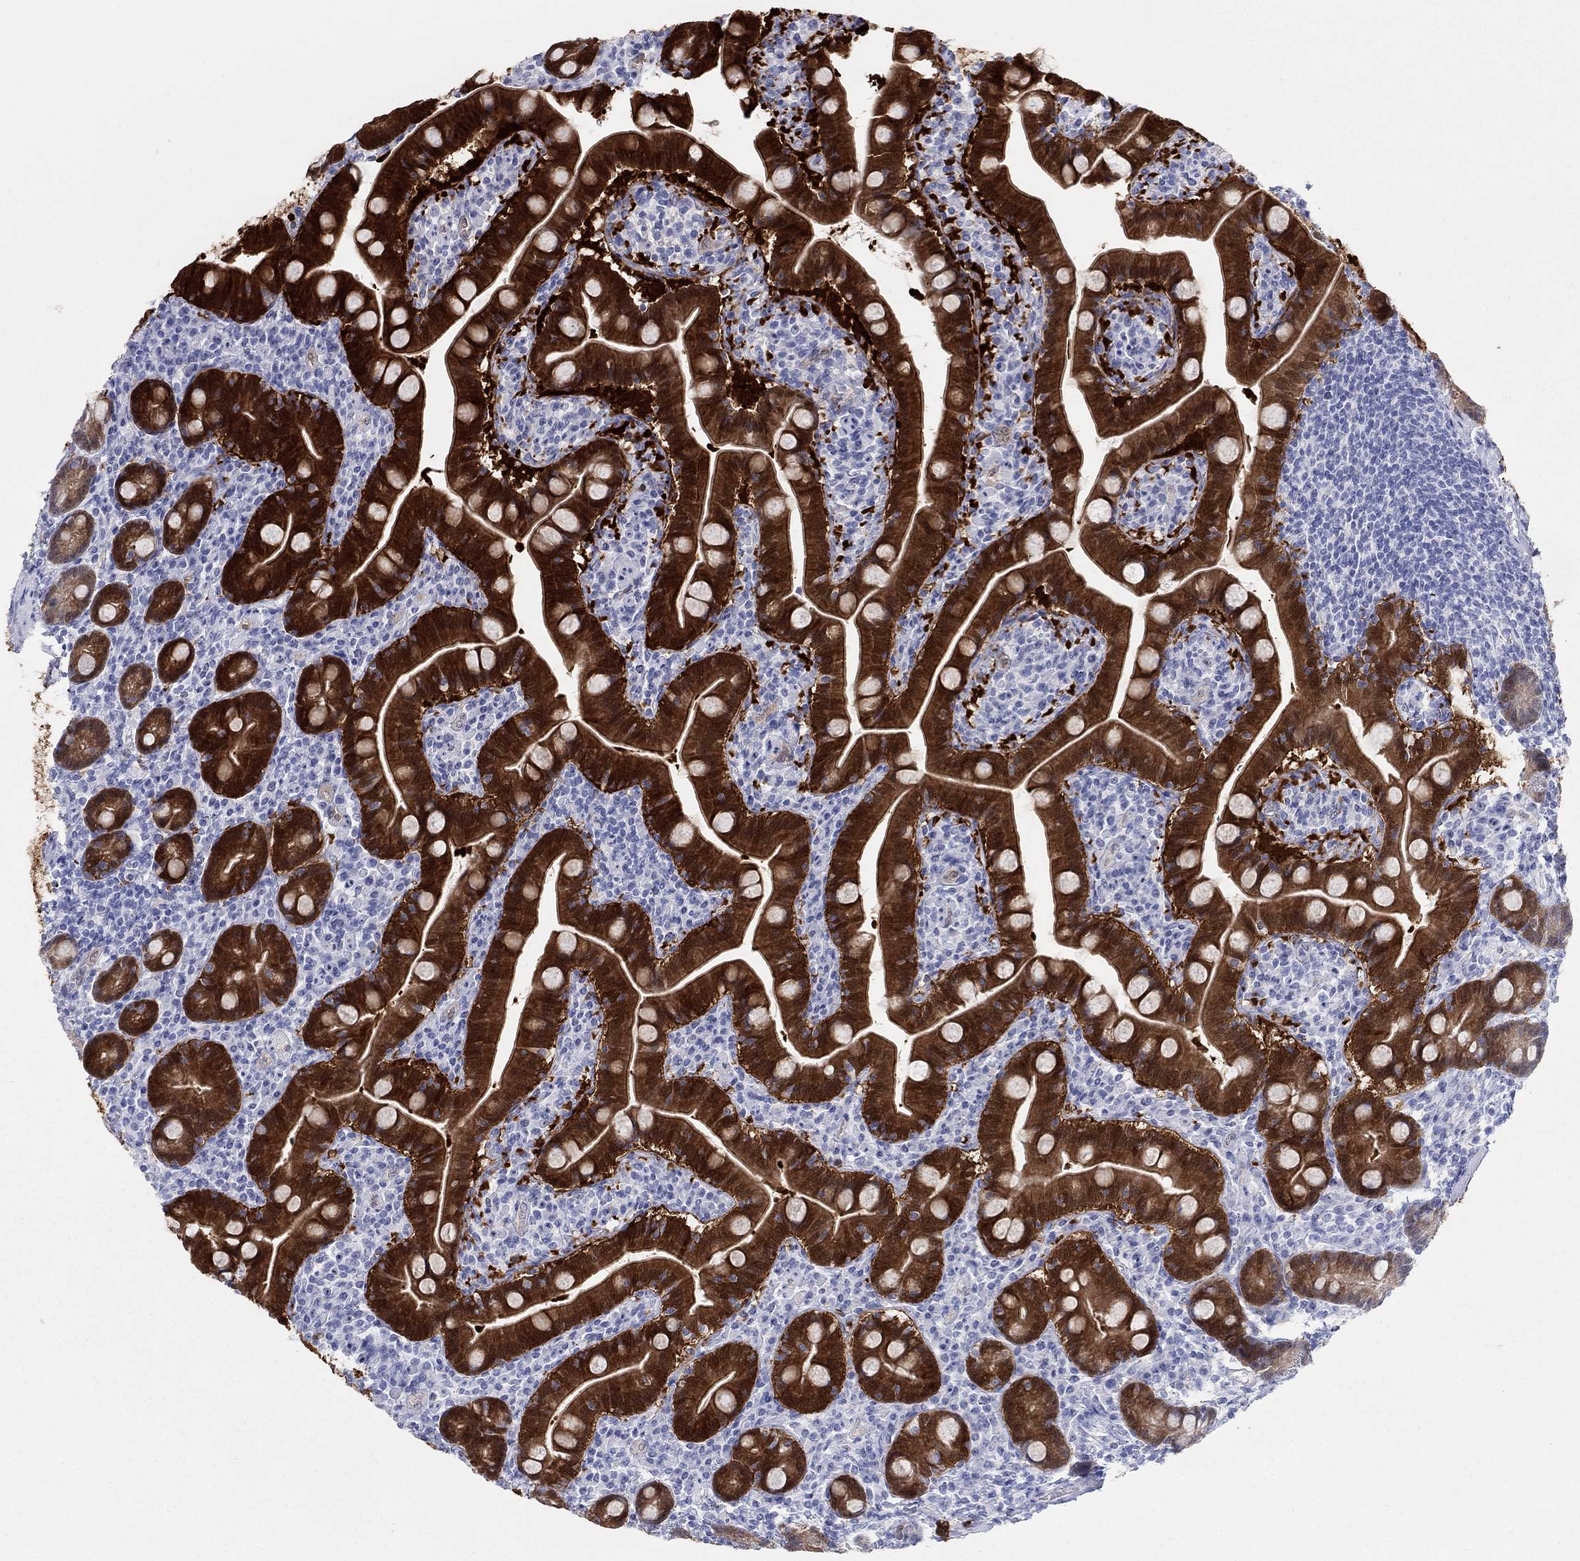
{"staining": {"intensity": "strong", "quantity": ">75%", "location": "cytoplasmic/membranous,nuclear"}, "tissue": "small intestine", "cell_type": "Glandular cells", "image_type": "normal", "snomed": [{"axis": "morphology", "description": "Normal tissue, NOS"}, {"axis": "topography", "description": "Small intestine"}], "caption": "Glandular cells demonstrate high levels of strong cytoplasmic/membranous,nuclear positivity in about >75% of cells in unremarkable human small intestine. The staining was performed using DAB (3,3'-diaminobenzidine) to visualize the protein expression in brown, while the nuclei were stained in blue with hematoxylin (Magnification: 20x).", "gene": "AKR1C1", "patient": {"sex": "male", "age": 66}}